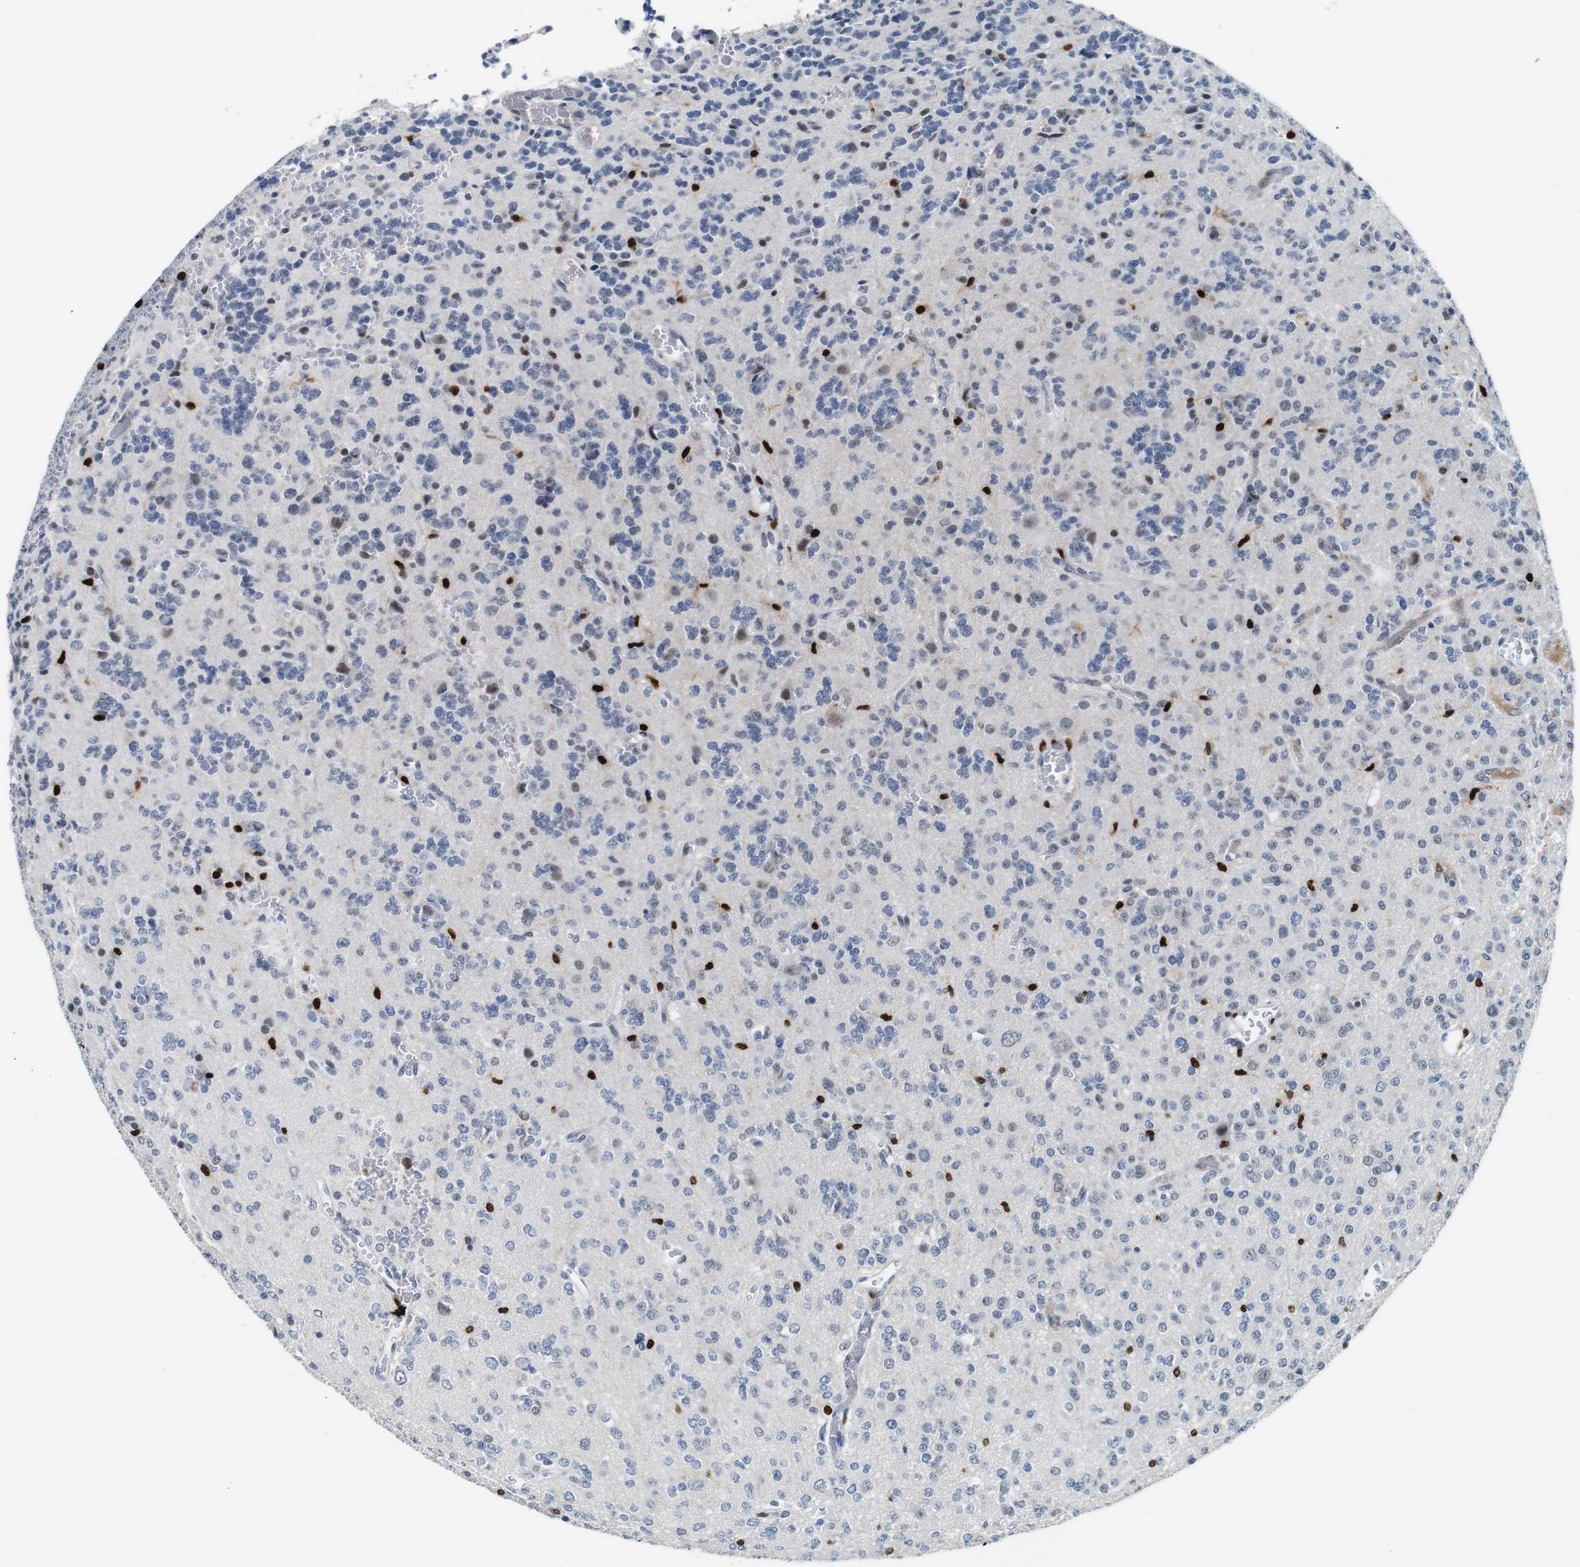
{"staining": {"intensity": "weak", "quantity": "<25%", "location": "nuclear"}, "tissue": "glioma", "cell_type": "Tumor cells", "image_type": "cancer", "snomed": [{"axis": "morphology", "description": "Glioma, malignant, Low grade"}, {"axis": "topography", "description": "Brain"}], "caption": "Tumor cells show no significant positivity in glioma. (DAB (3,3'-diaminobenzidine) immunohistochemistry (IHC), high magnification).", "gene": "IRF8", "patient": {"sex": "male", "age": 38}}